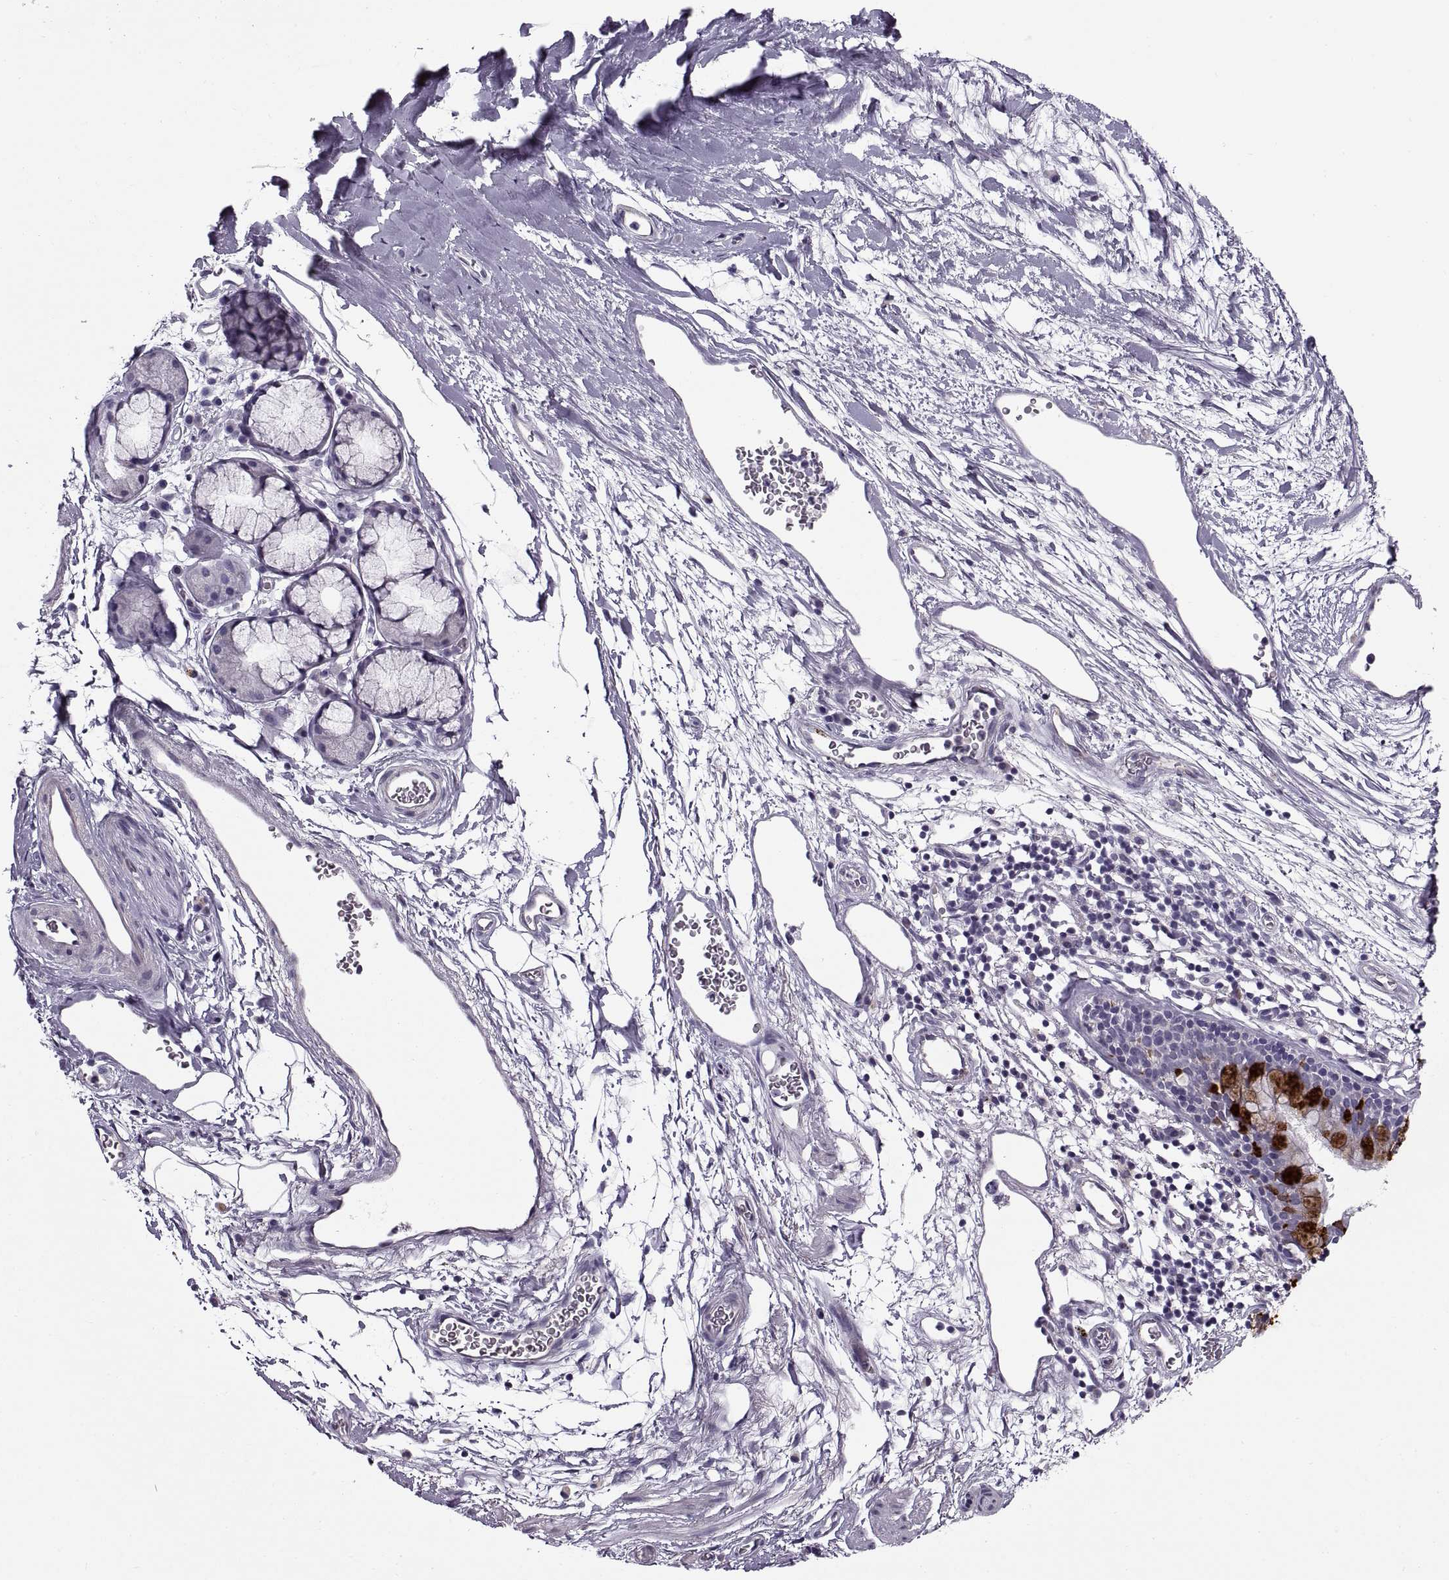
{"staining": {"intensity": "negative", "quantity": "none", "location": "none"}, "tissue": "bronchus", "cell_type": "Respiratory epithelial cells", "image_type": "normal", "snomed": [{"axis": "morphology", "description": "Normal tissue, NOS"}, {"axis": "topography", "description": "Cartilage tissue"}, {"axis": "topography", "description": "Bronchus"}], "caption": "Immunohistochemistry micrograph of normal bronchus stained for a protein (brown), which demonstrates no expression in respiratory epithelial cells.", "gene": "CALCR", "patient": {"sex": "male", "age": 58}}